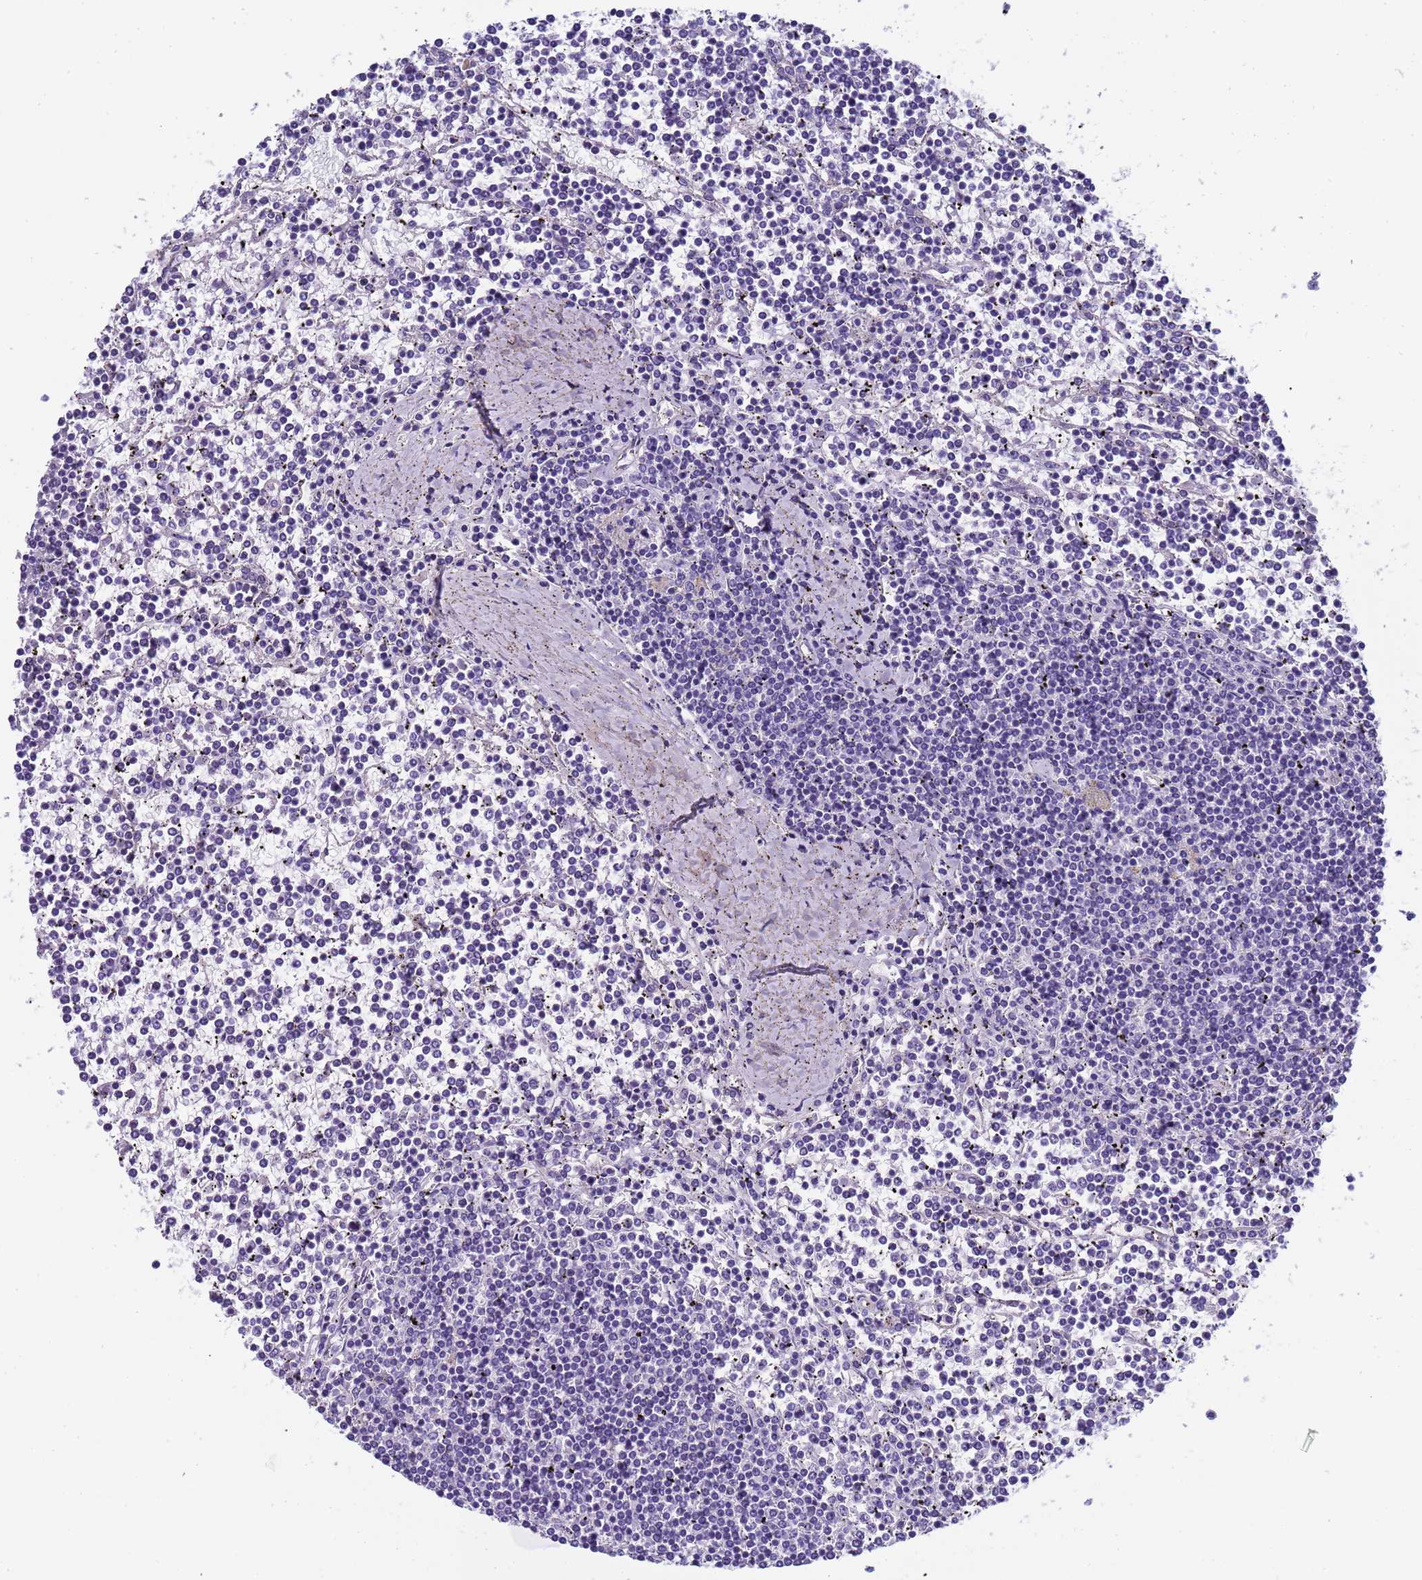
{"staining": {"intensity": "negative", "quantity": "none", "location": "none"}, "tissue": "lymphoma", "cell_type": "Tumor cells", "image_type": "cancer", "snomed": [{"axis": "morphology", "description": "Malignant lymphoma, non-Hodgkin's type, Low grade"}, {"axis": "topography", "description": "Spleen"}], "caption": "An image of human lymphoma is negative for staining in tumor cells.", "gene": "CTRC", "patient": {"sex": "female", "age": 19}}